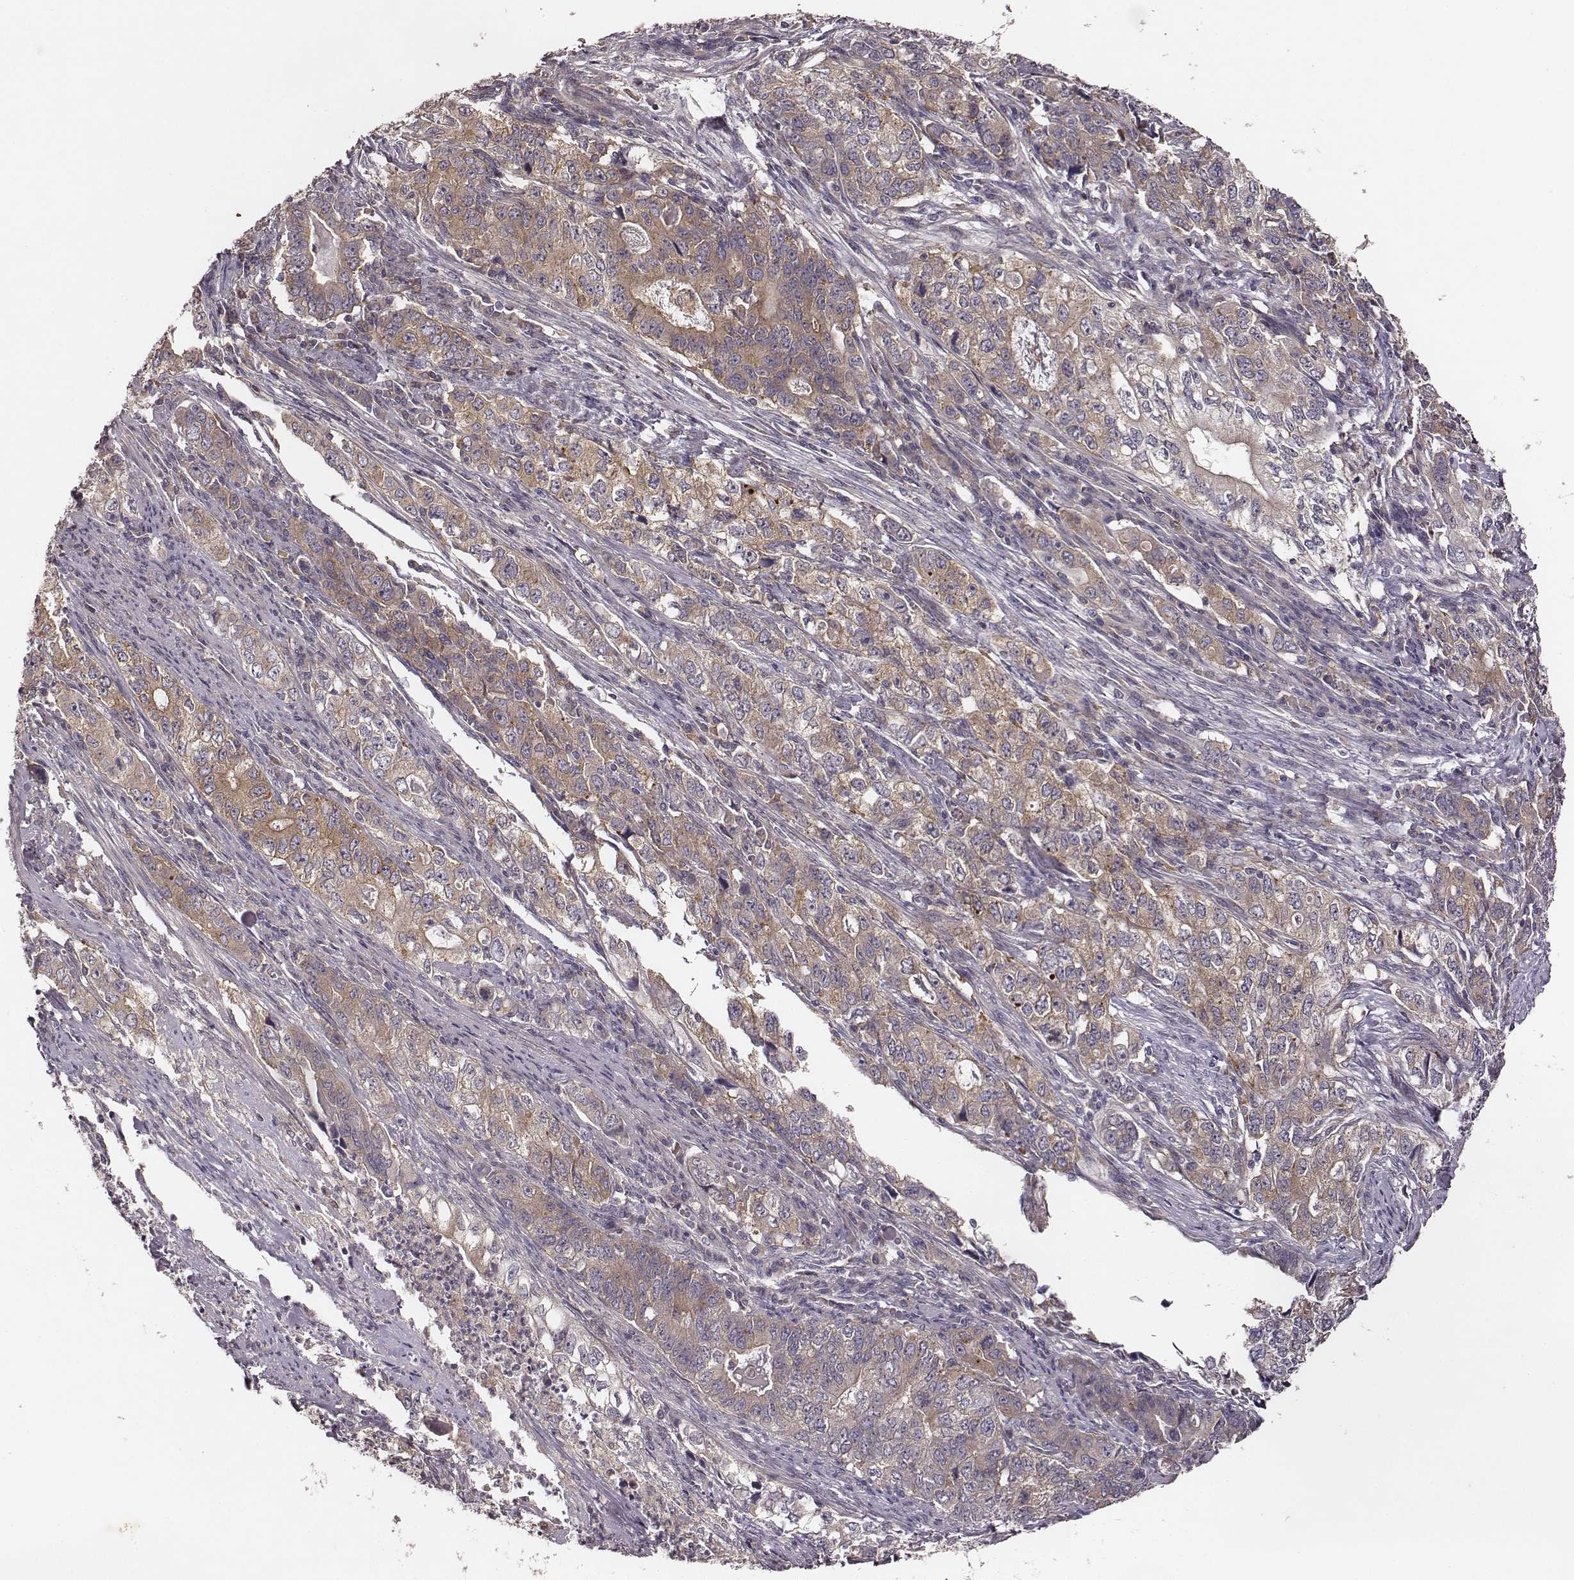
{"staining": {"intensity": "weak", "quantity": "25%-75%", "location": "cytoplasmic/membranous"}, "tissue": "stomach cancer", "cell_type": "Tumor cells", "image_type": "cancer", "snomed": [{"axis": "morphology", "description": "Adenocarcinoma, NOS"}, {"axis": "topography", "description": "Stomach, lower"}], "caption": "Tumor cells display weak cytoplasmic/membranous expression in about 25%-75% of cells in stomach cancer (adenocarcinoma).", "gene": "VPS26A", "patient": {"sex": "female", "age": 72}}